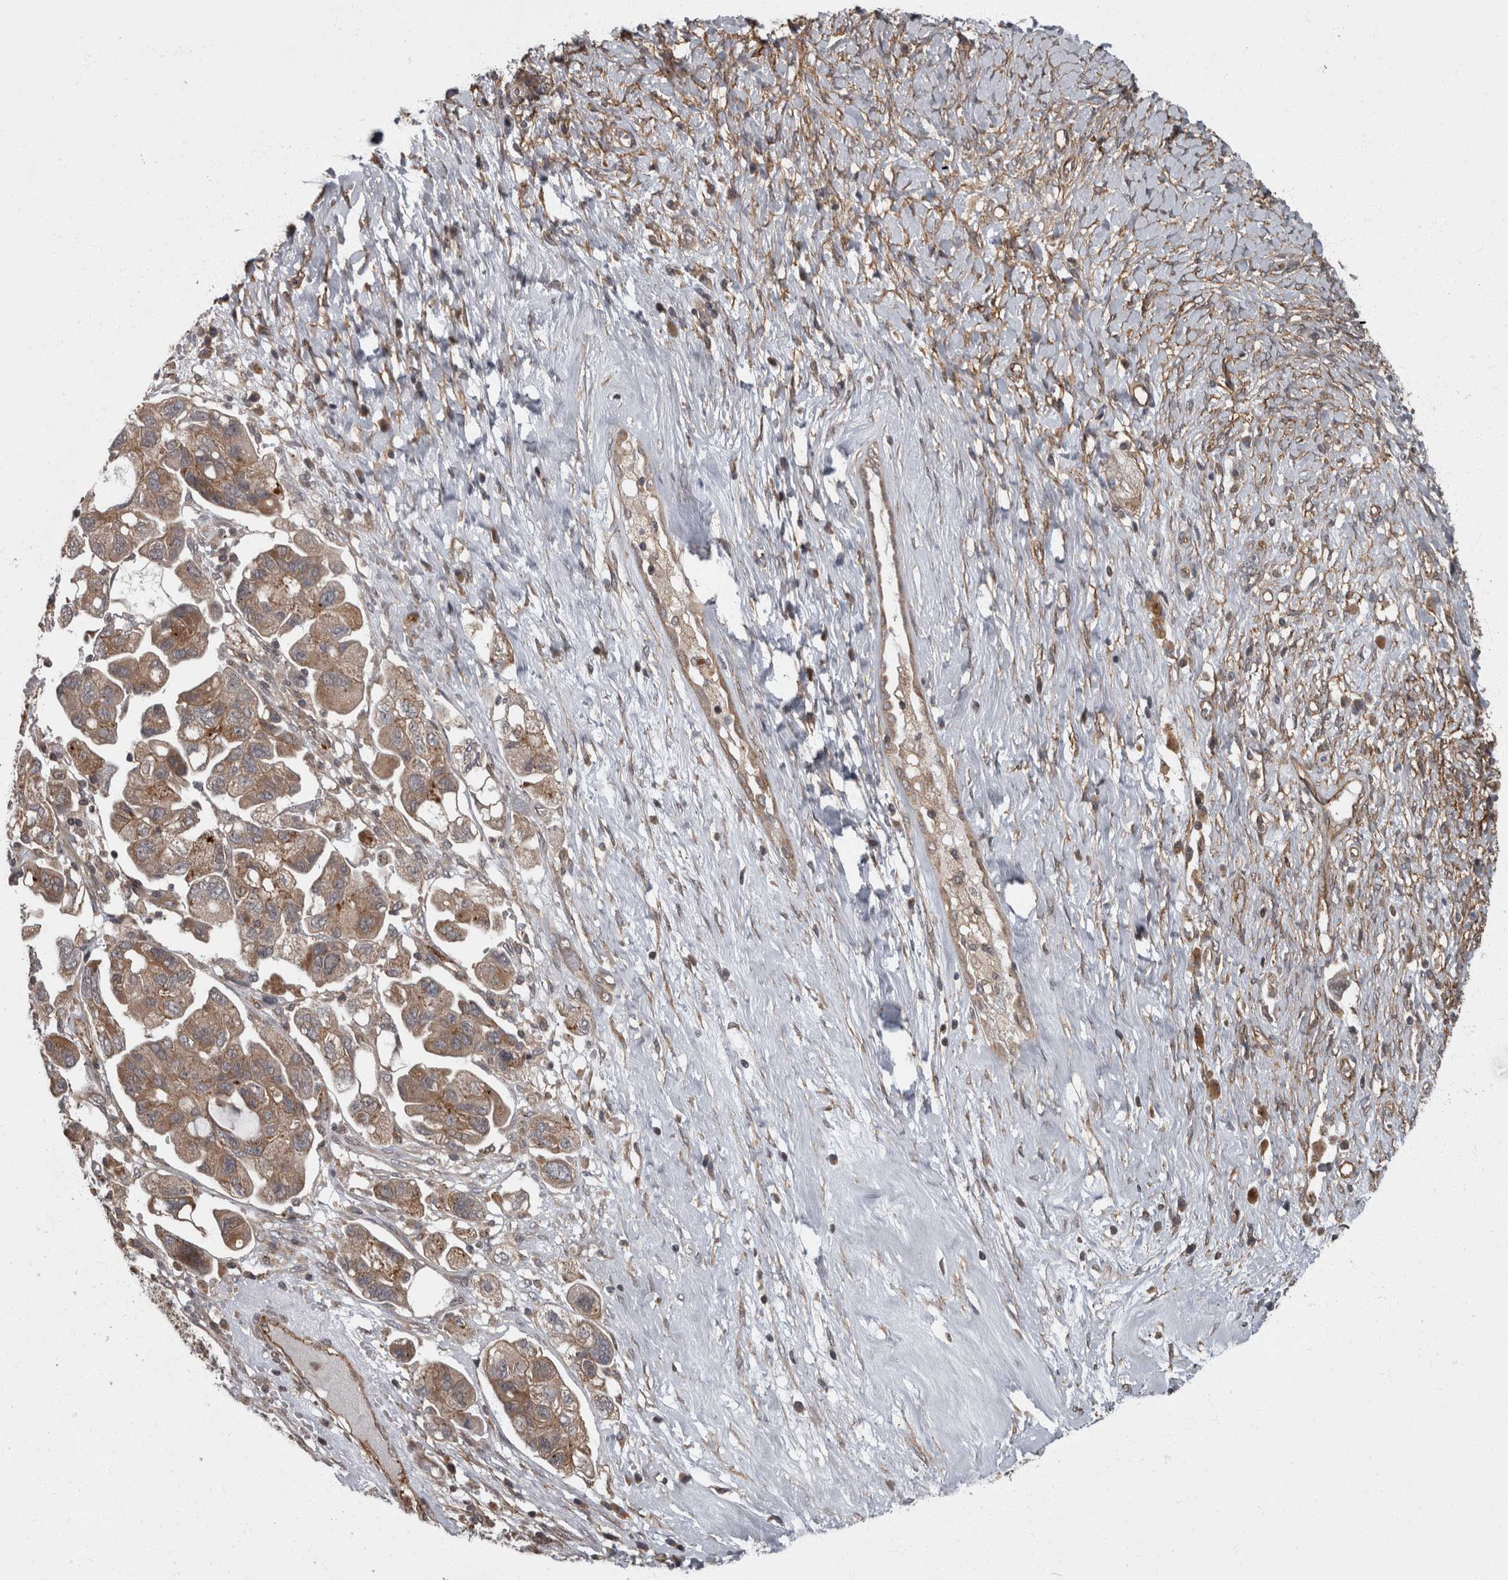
{"staining": {"intensity": "moderate", "quantity": ">75%", "location": "cytoplasmic/membranous"}, "tissue": "ovarian cancer", "cell_type": "Tumor cells", "image_type": "cancer", "snomed": [{"axis": "morphology", "description": "Carcinoma, NOS"}, {"axis": "morphology", "description": "Cystadenocarcinoma, serous, NOS"}, {"axis": "topography", "description": "Ovary"}], "caption": "Serous cystadenocarcinoma (ovarian) stained with DAB immunohistochemistry exhibits medium levels of moderate cytoplasmic/membranous staining in about >75% of tumor cells.", "gene": "VEGFD", "patient": {"sex": "female", "age": 69}}